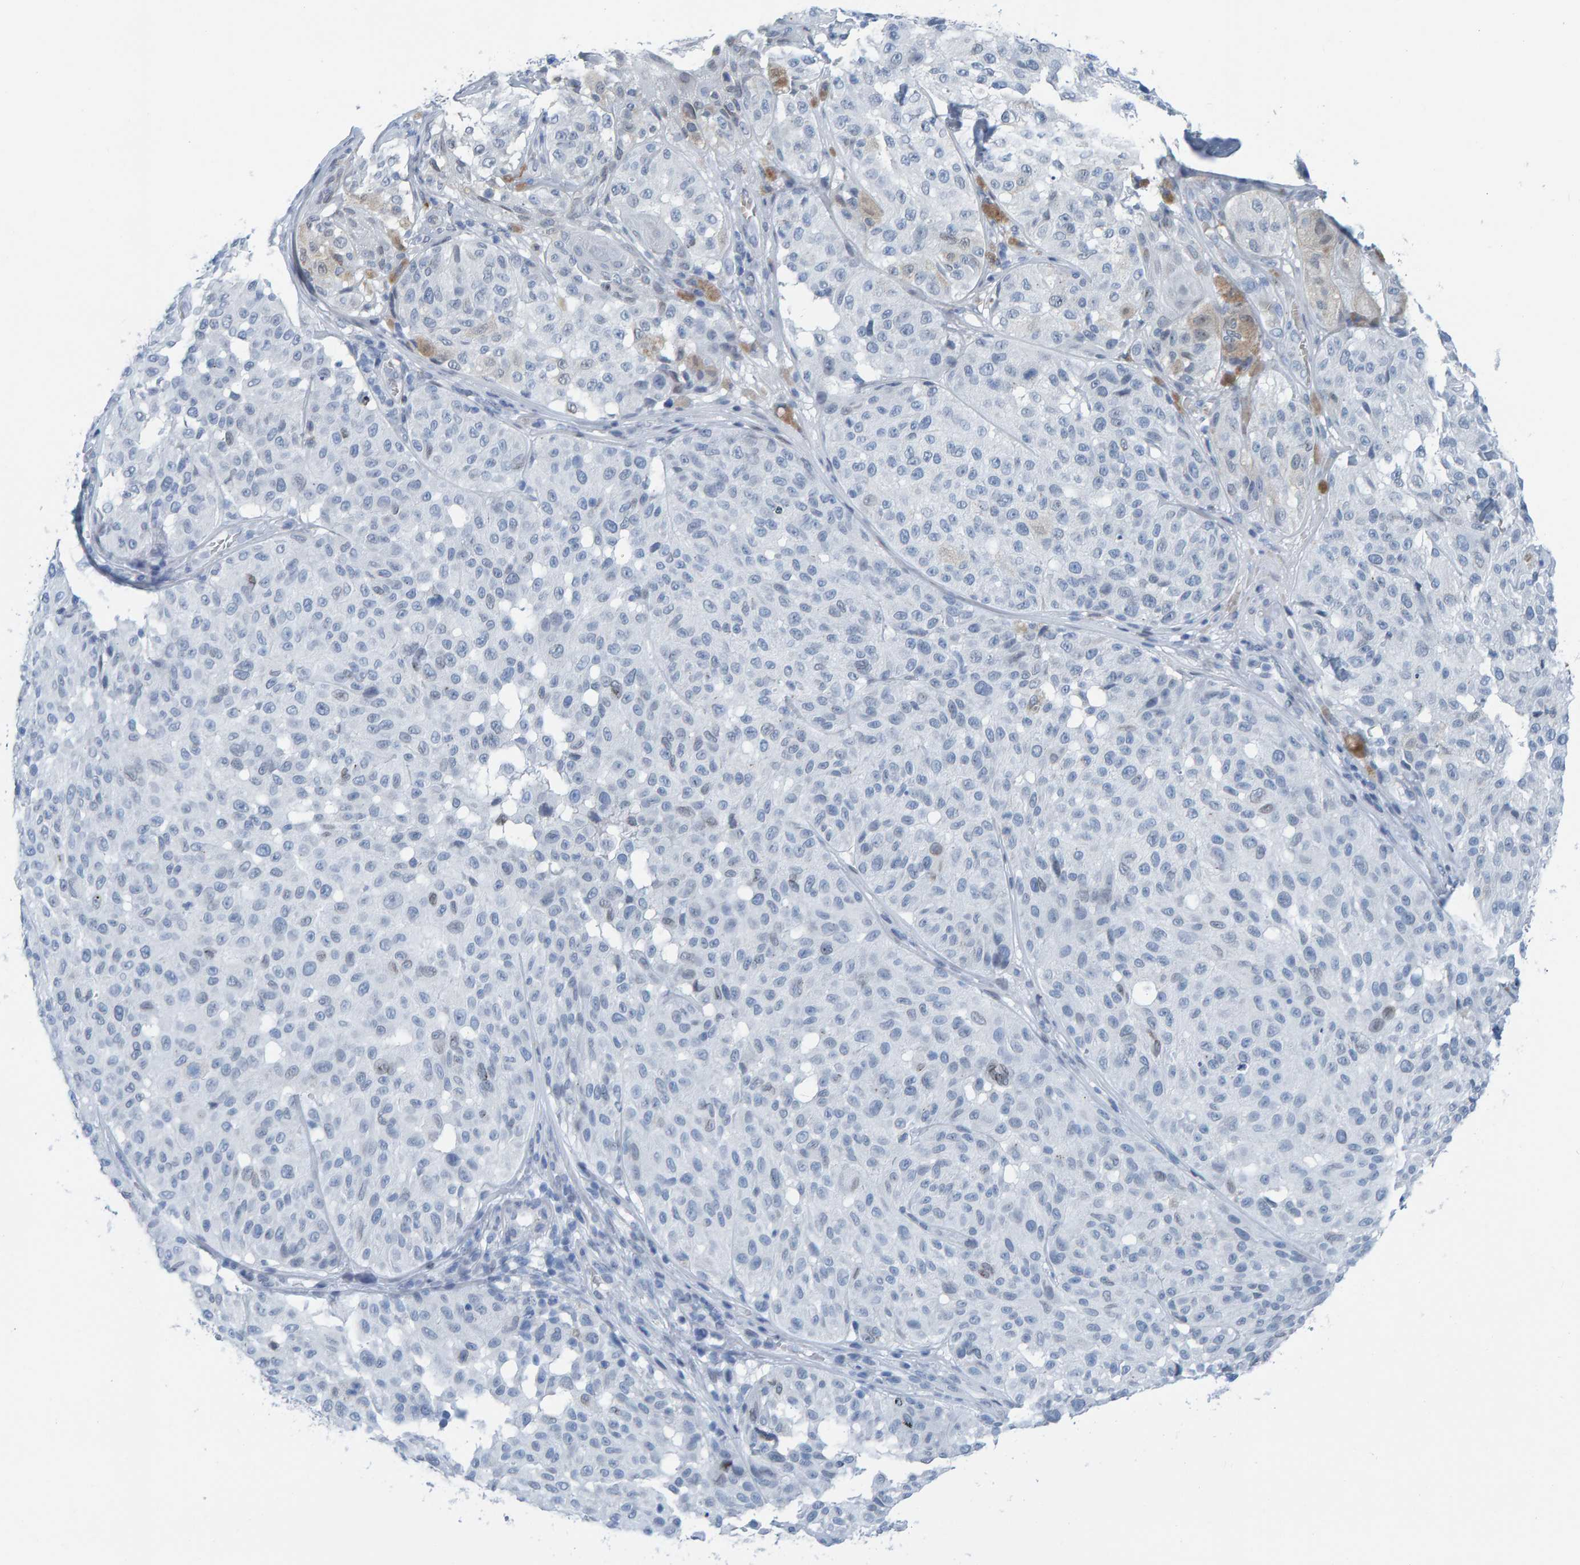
{"staining": {"intensity": "negative", "quantity": "none", "location": "none"}, "tissue": "melanoma", "cell_type": "Tumor cells", "image_type": "cancer", "snomed": [{"axis": "morphology", "description": "Malignant melanoma, NOS"}, {"axis": "topography", "description": "Skin"}], "caption": "Image shows no significant protein expression in tumor cells of melanoma.", "gene": "LMNB2", "patient": {"sex": "female", "age": 46}}